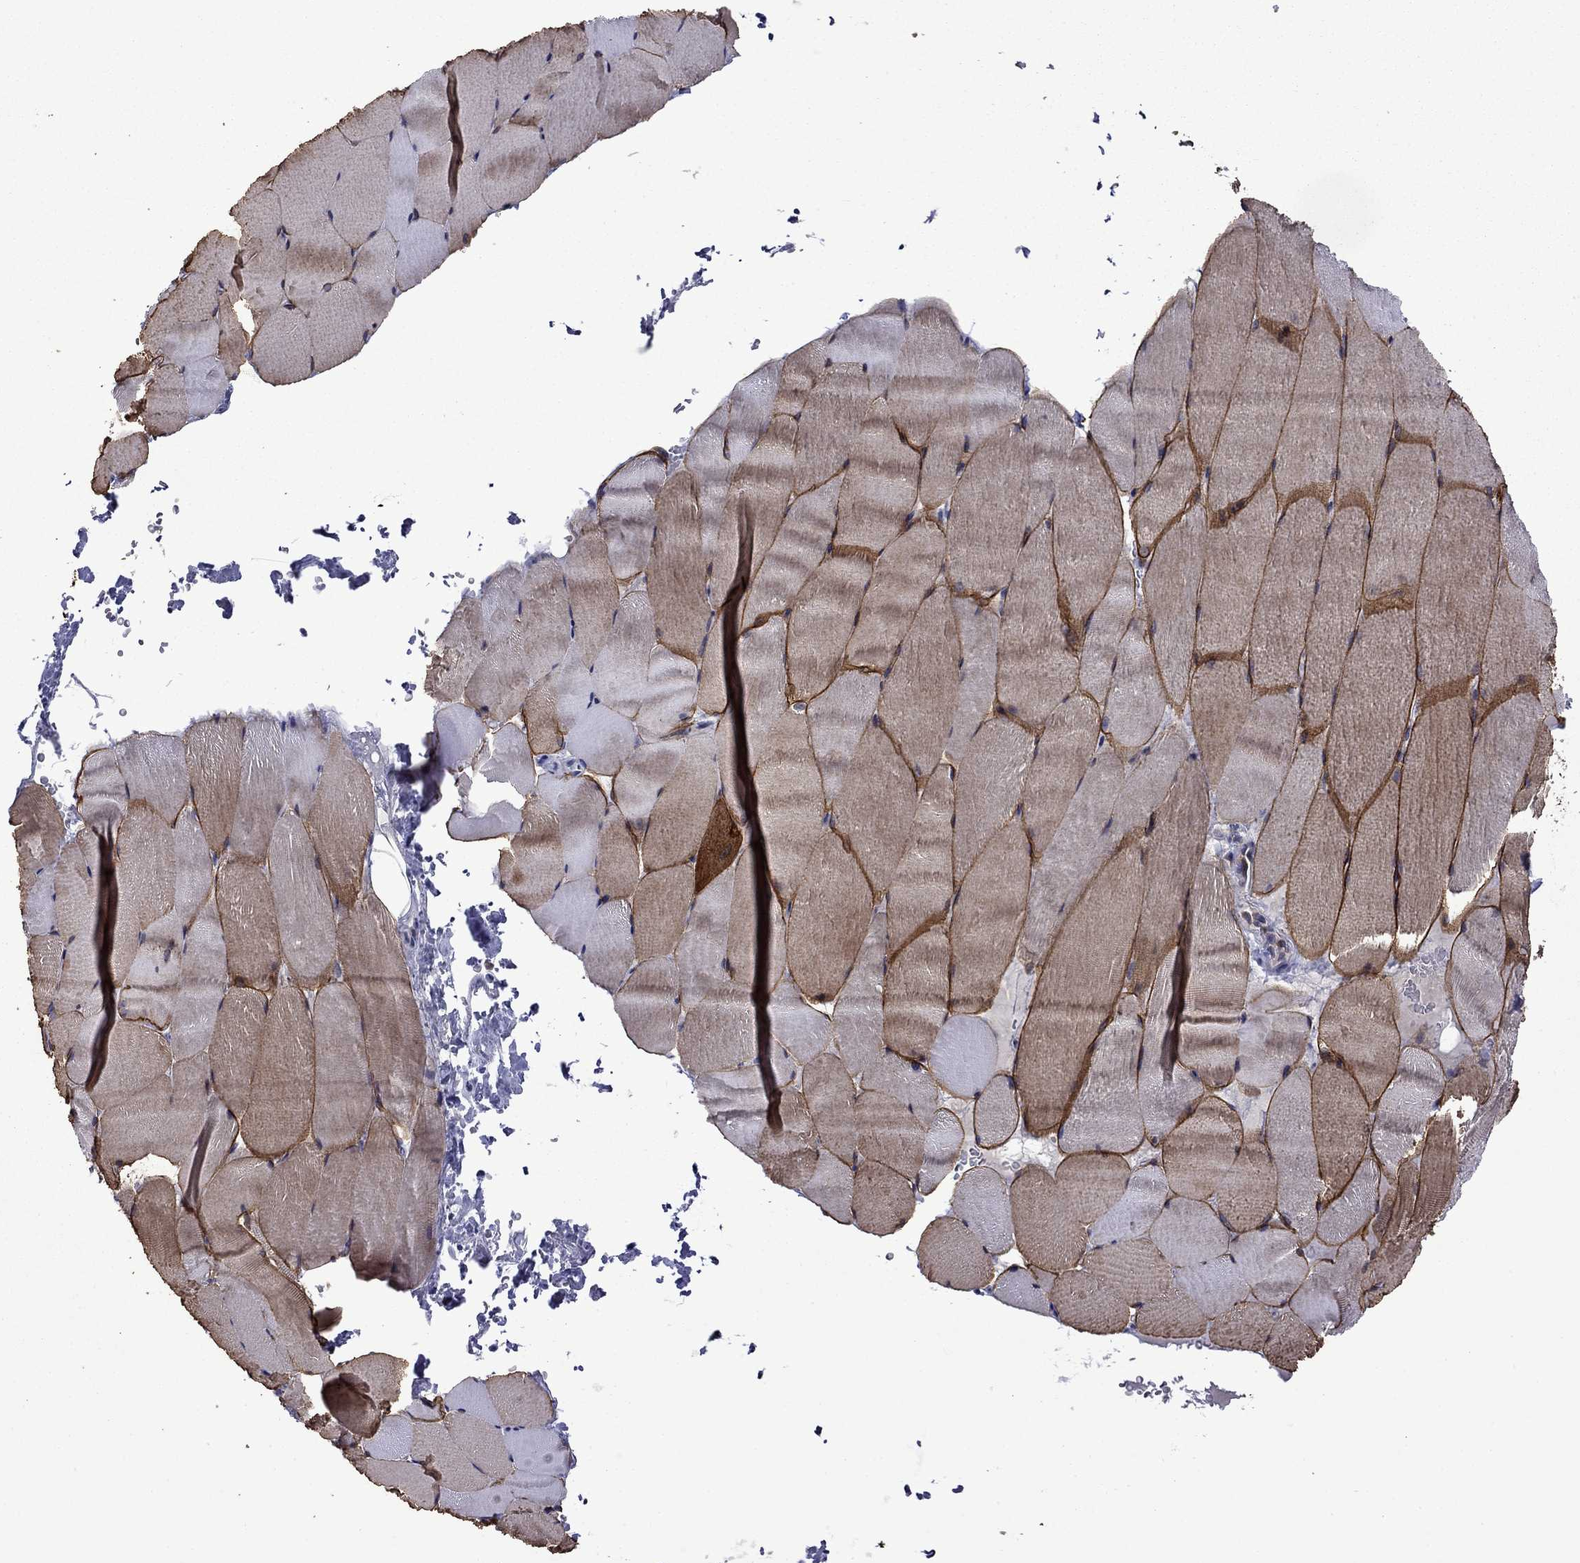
{"staining": {"intensity": "moderate", "quantity": "25%-75%", "location": "cytoplasmic/membranous"}, "tissue": "skeletal muscle", "cell_type": "Myocytes", "image_type": "normal", "snomed": [{"axis": "morphology", "description": "Normal tissue, NOS"}, {"axis": "topography", "description": "Skeletal muscle"}], "caption": "Immunohistochemical staining of unremarkable skeletal muscle exhibits 25%-75% levels of moderate cytoplasmic/membranous protein expression in approximately 25%-75% of myocytes.", "gene": "LMO7", "patient": {"sex": "female", "age": 37}}